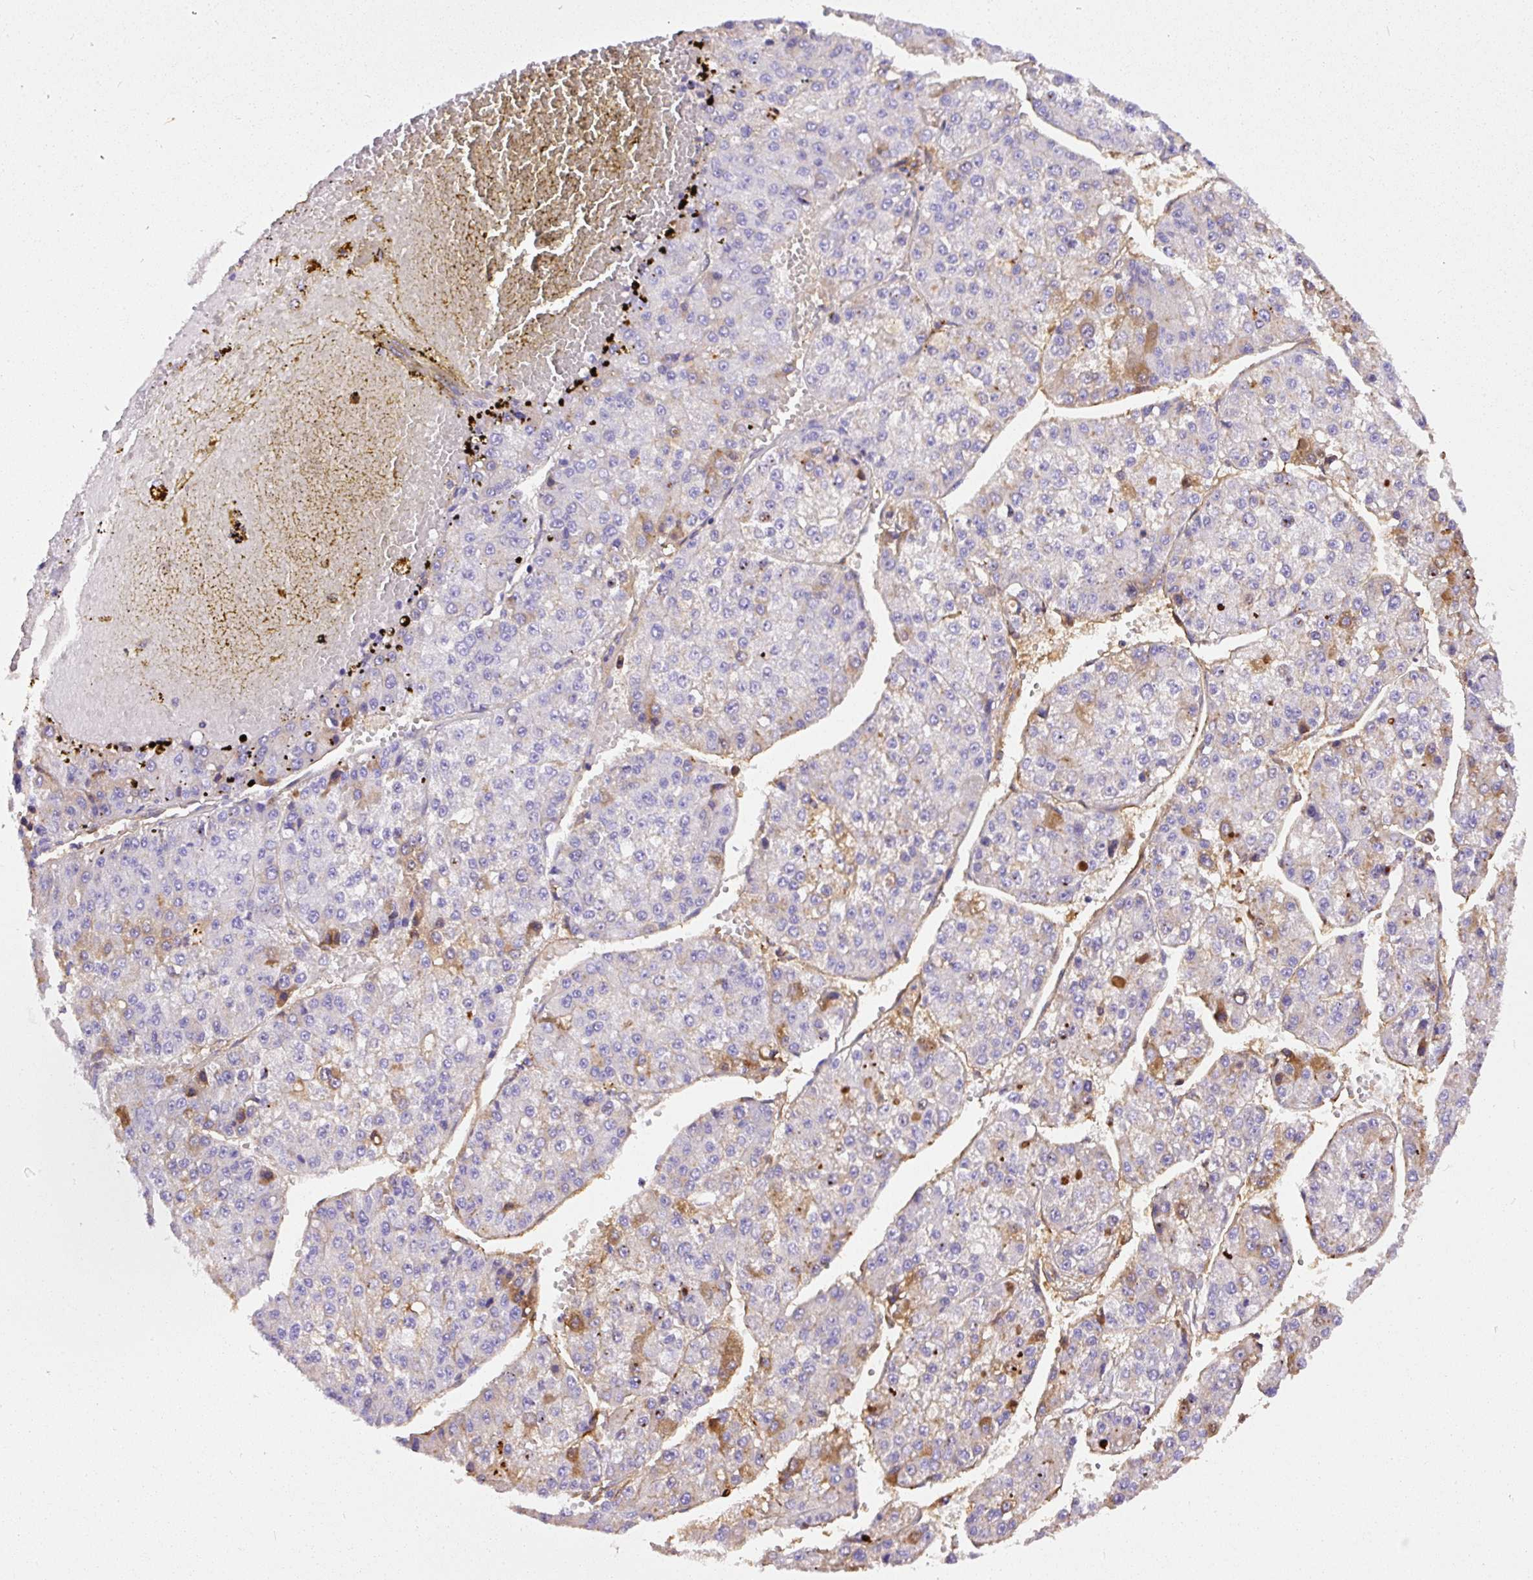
{"staining": {"intensity": "moderate", "quantity": "<25%", "location": "cytoplasmic/membranous"}, "tissue": "liver cancer", "cell_type": "Tumor cells", "image_type": "cancer", "snomed": [{"axis": "morphology", "description": "Carcinoma, Hepatocellular, NOS"}, {"axis": "topography", "description": "Liver"}], "caption": "Protein positivity by immunohistochemistry shows moderate cytoplasmic/membranous staining in about <25% of tumor cells in liver cancer.", "gene": "APCS", "patient": {"sex": "female", "age": 73}}